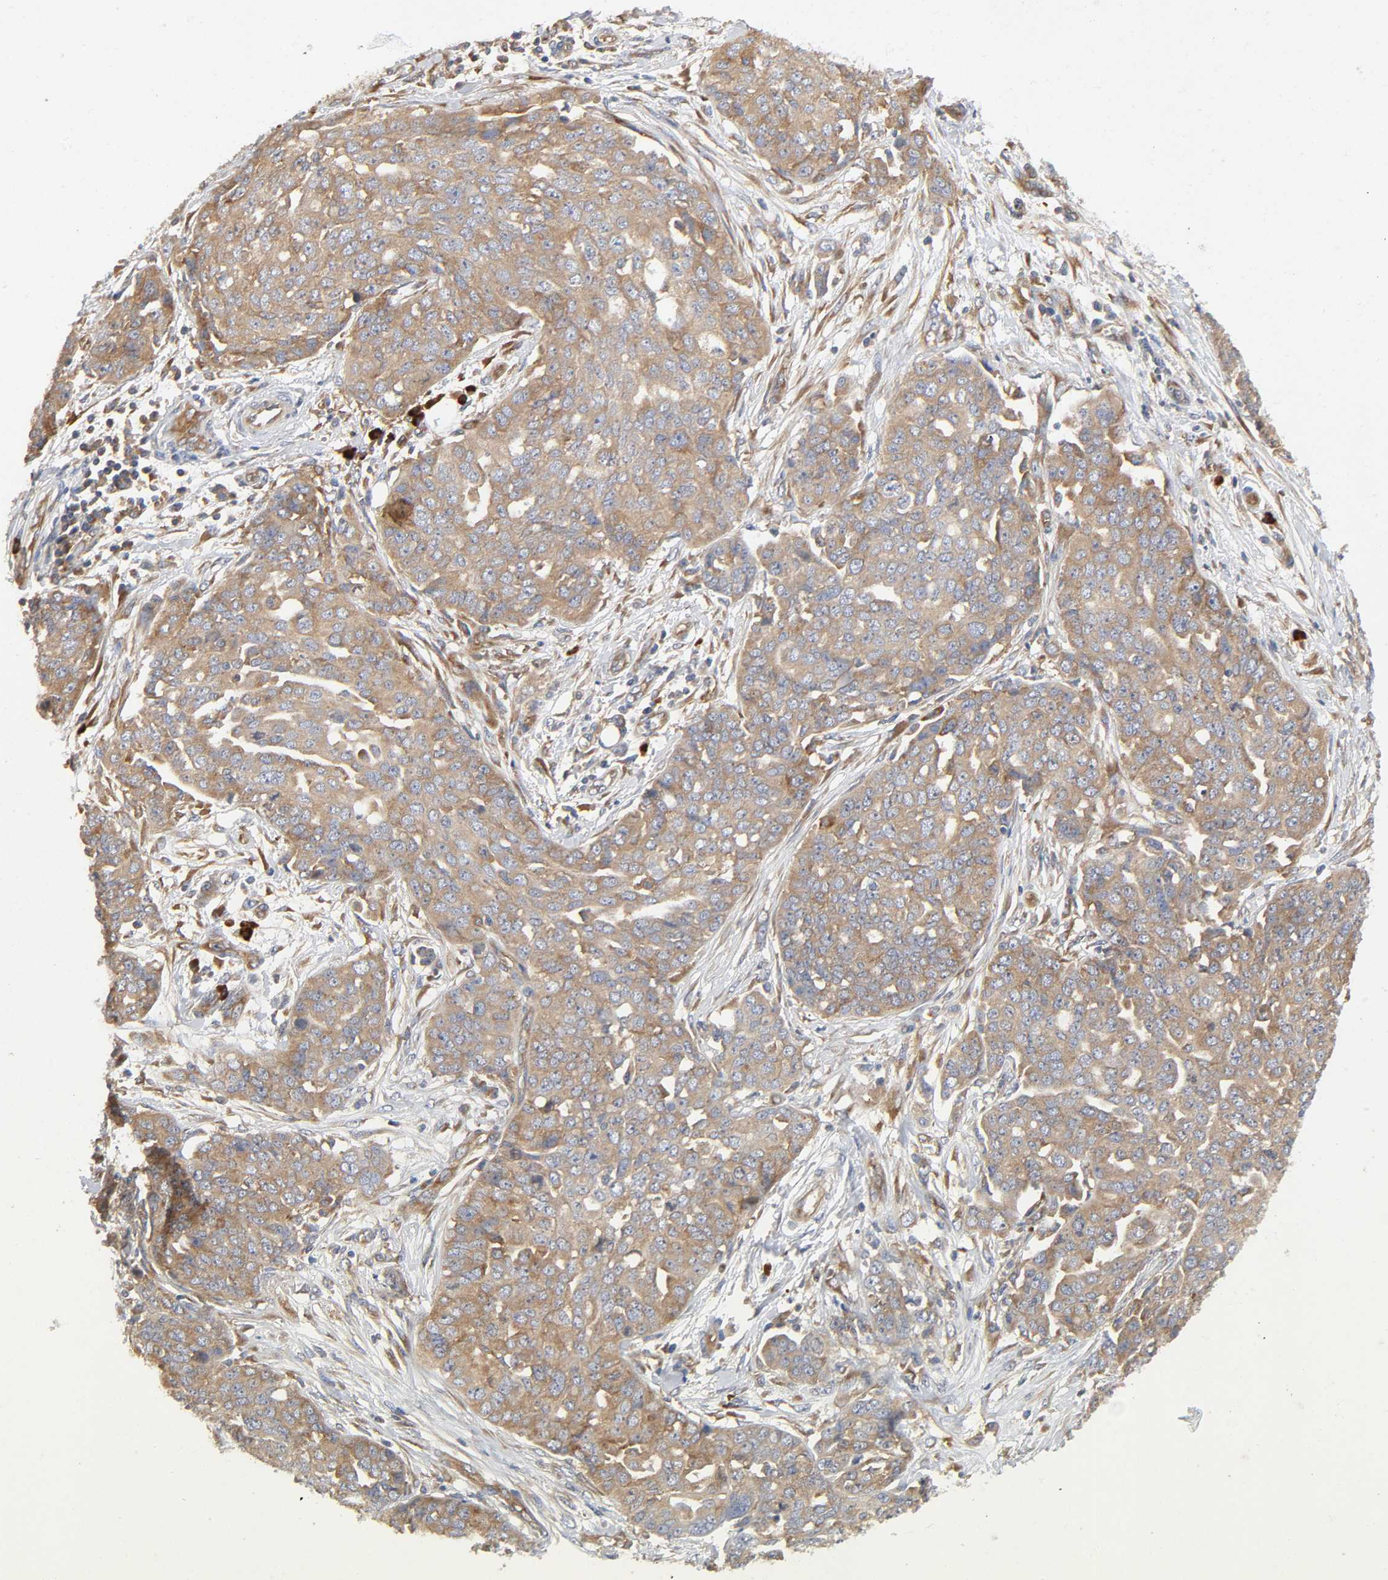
{"staining": {"intensity": "weak", "quantity": ">75%", "location": "cytoplasmic/membranous"}, "tissue": "ovarian cancer", "cell_type": "Tumor cells", "image_type": "cancer", "snomed": [{"axis": "morphology", "description": "Cystadenocarcinoma, serous, NOS"}, {"axis": "topography", "description": "Soft tissue"}, {"axis": "topography", "description": "Ovary"}], "caption": "Protein positivity by immunohistochemistry reveals weak cytoplasmic/membranous staining in about >75% of tumor cells in ovarian serous cystadenocarcinoma.", "gene": "SCHIP1", "patient": {"sex": "female", "age": 57}}